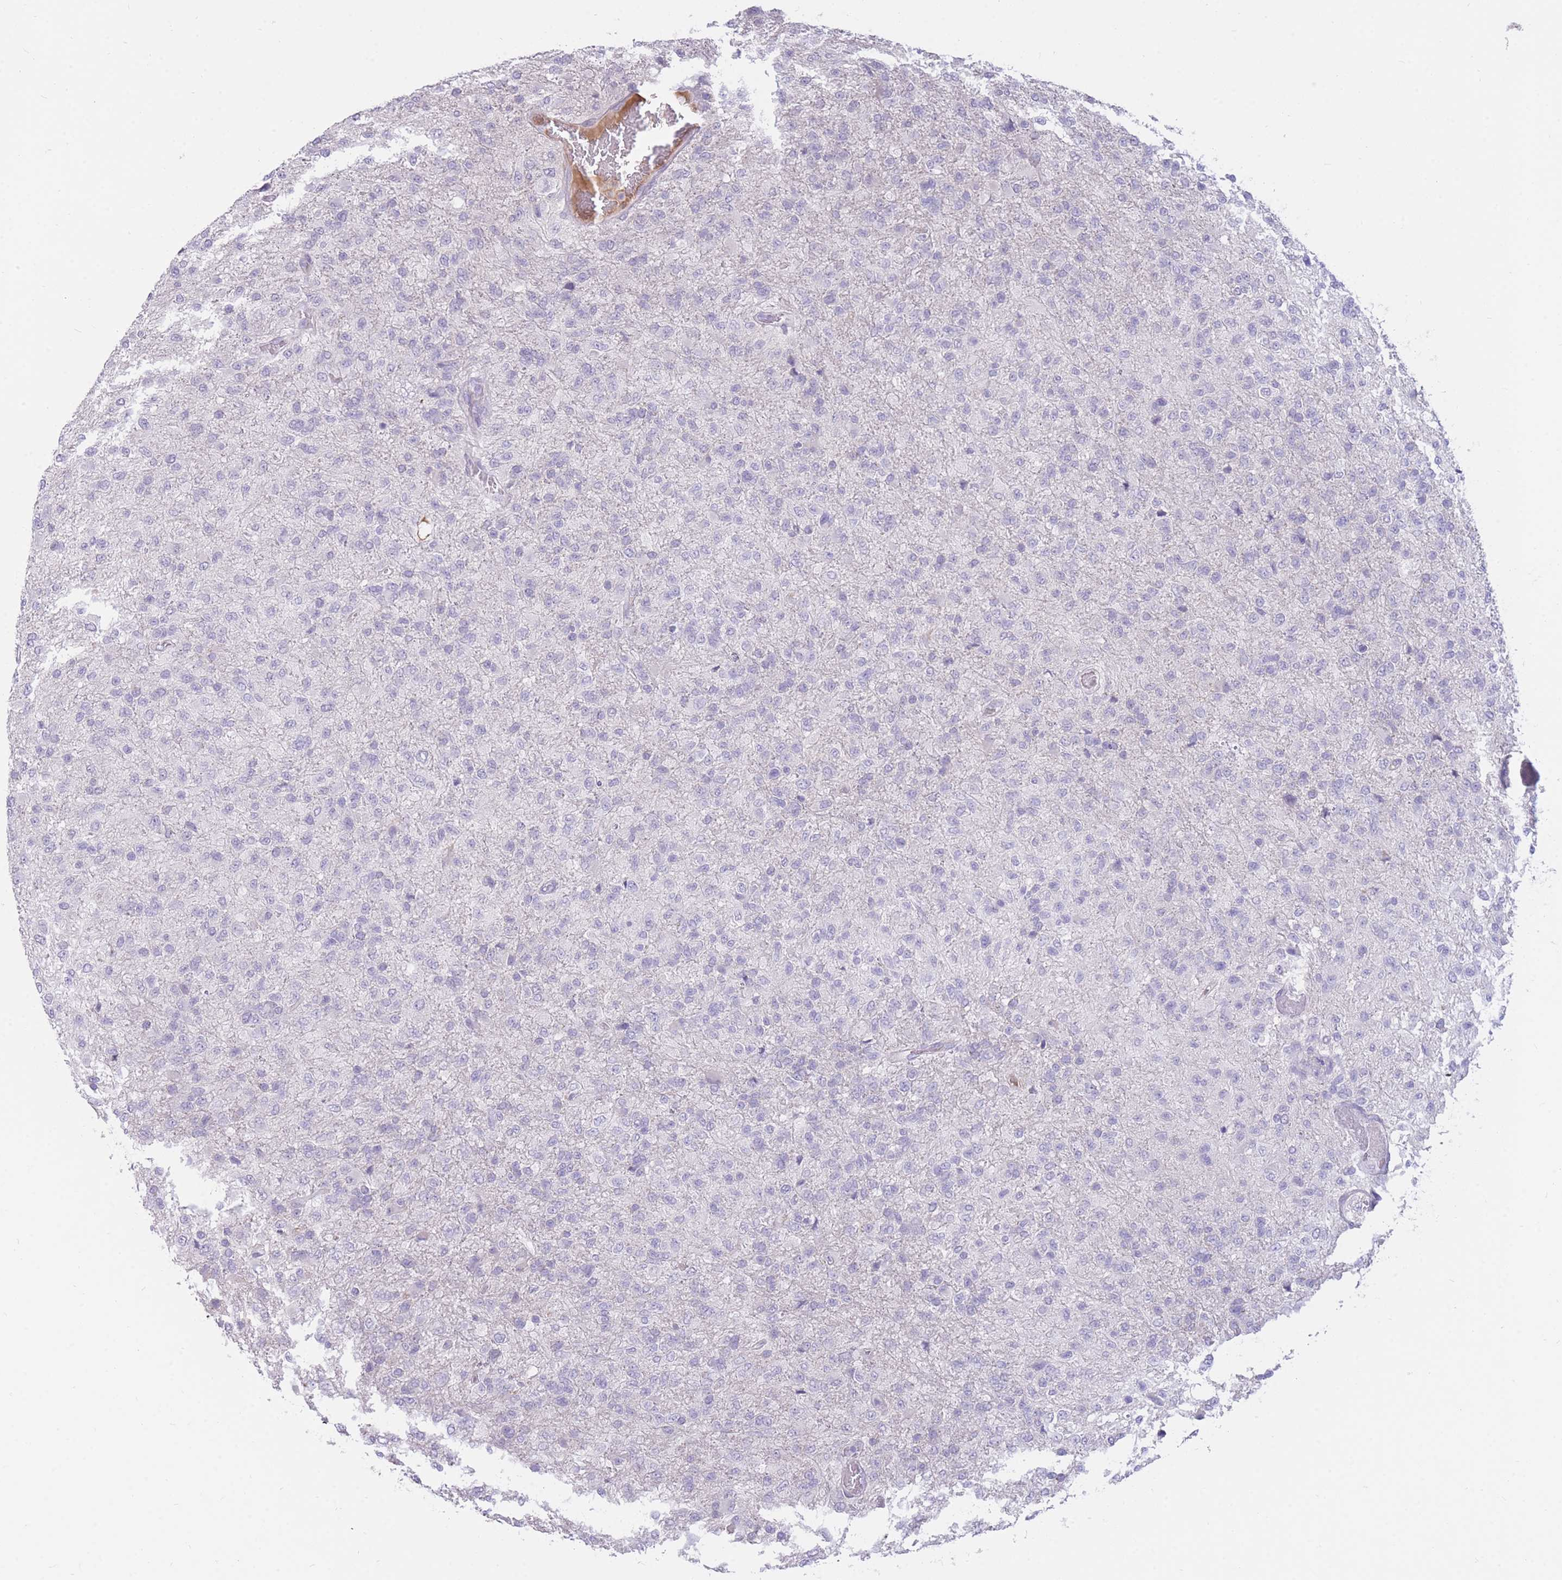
{"staining": {"intensity": "negative", "quantity": "none", "location": "none"}, "tissue": "glioma", "cell_type": "Tumor cells", "image_type": "cancer", "snomed": [{"axis": "morphology", "description": "Glioma, malignant, High grade"}, {"axis": "topography", "description": "Brain"}], "caption": "Human malignant glioma (high-grade) stained for a protein using immunohistochemistry displays no staining in tumor cells.", "gene": "TPSD1", "patient": {"sex": "female", "age": 74}}